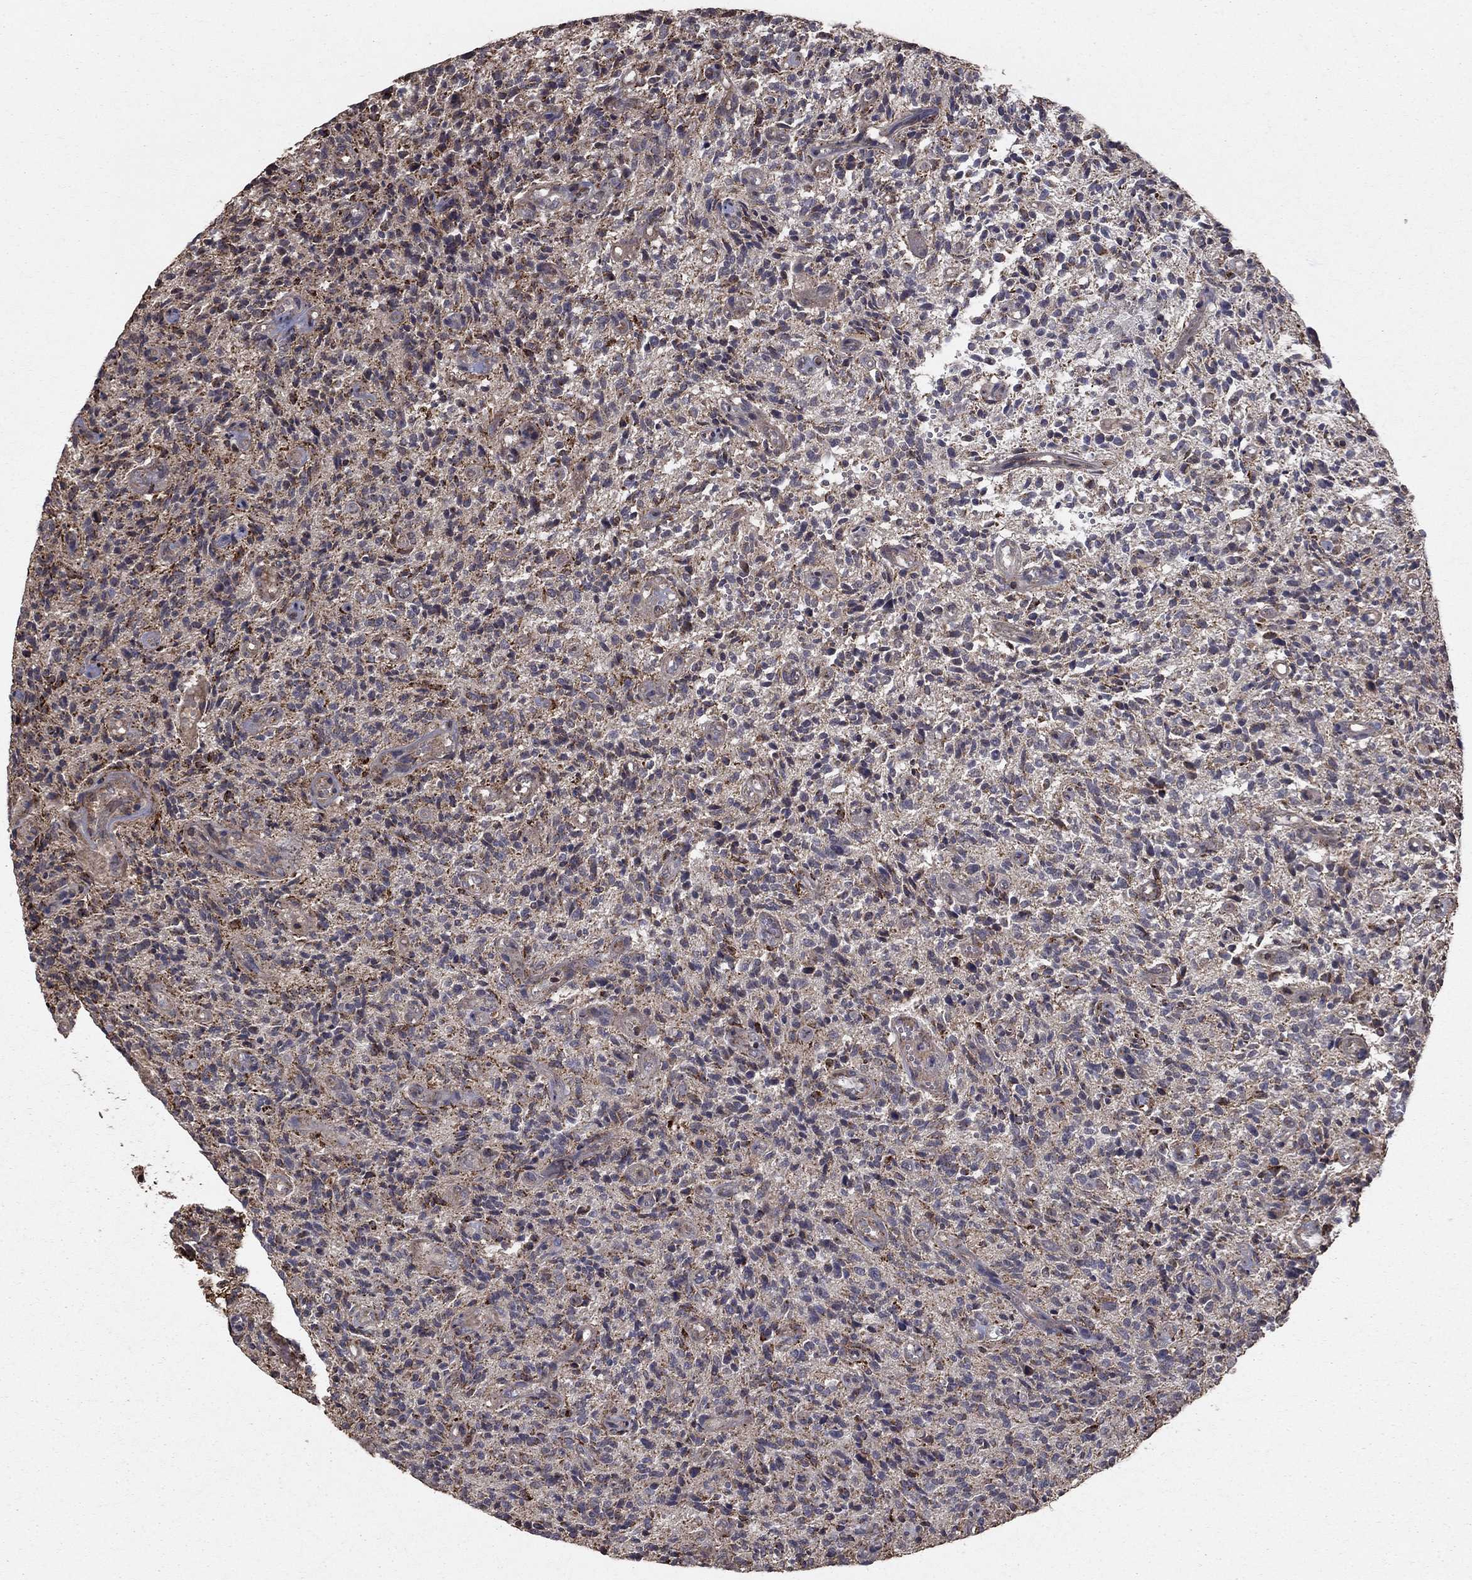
{"staining": {"intensity": "moderate", "quantity": "<25%", "location": "cytoplasmic/membranous"}, "tissue": "glioma", "cell_type": "Tumor cells", "image_type": "cancer", "snomed": [{"axis": "morphology", "description": "Glioma, malignant, High grade"}, {"axis": "topography", "description": "Brain"}], "caption": "Human glioma stained for a protein (brown) demonstrates moderate cytoplasmic/membranous positive staining in approximately <25% of tumor cells.", "gene": "ACOT13", "patient": {"sex": "male", "age": 64}}